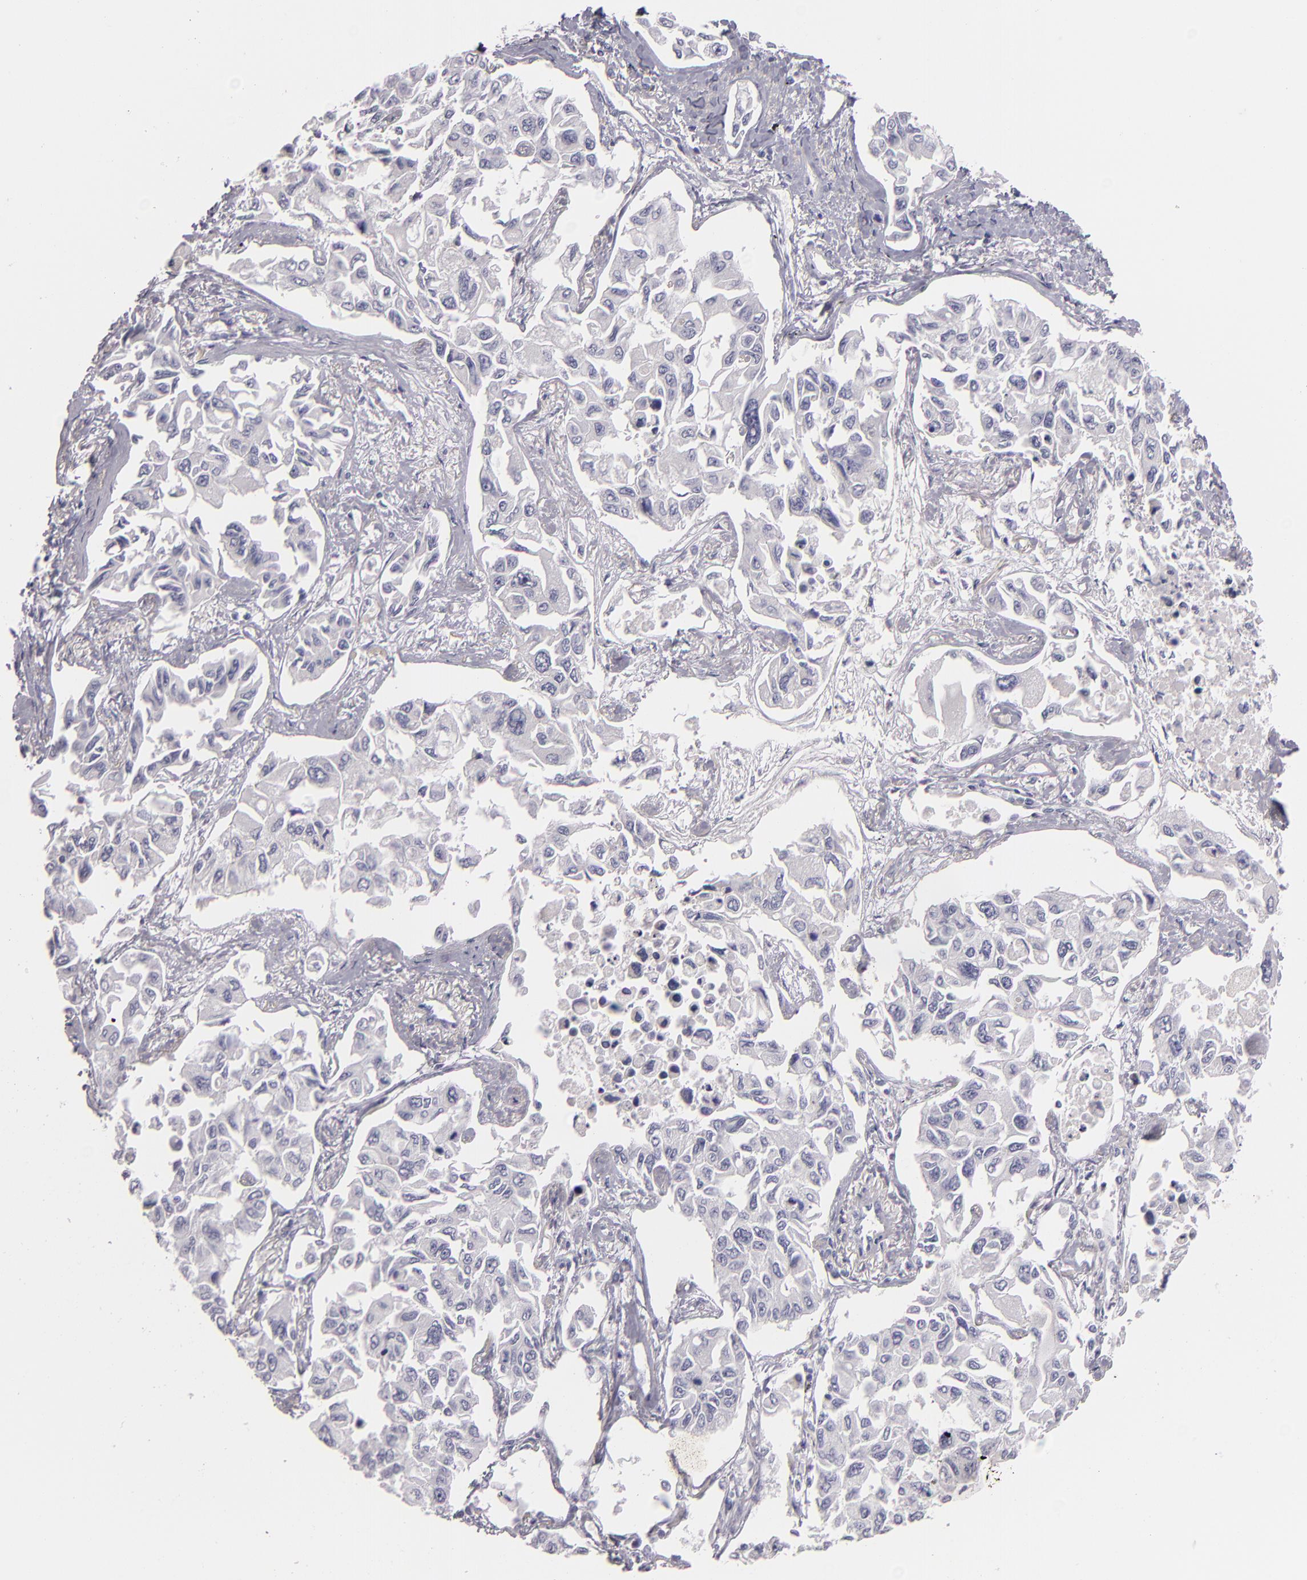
{"staining": {"intensity": "negative", "quantity": "none", "location": "none"}, "tissue": "lung cancer", "cell_type": "Tumor cells", "image_type": "cancer", "snomed": [{"axis": "morphology", "description": "Adenocarcinoma, NOS"}, {"axis": "topography", "description": "Lung"}], "caption": "There is no significant positivity in tumor cells of lung cancer. Brightfield microscopy of IHC stained with DAB (brown) and hematoxylin (blue), captured at high magnification.", "gene": "FABP1", "patient": {"sex": "male", "age": 64}}